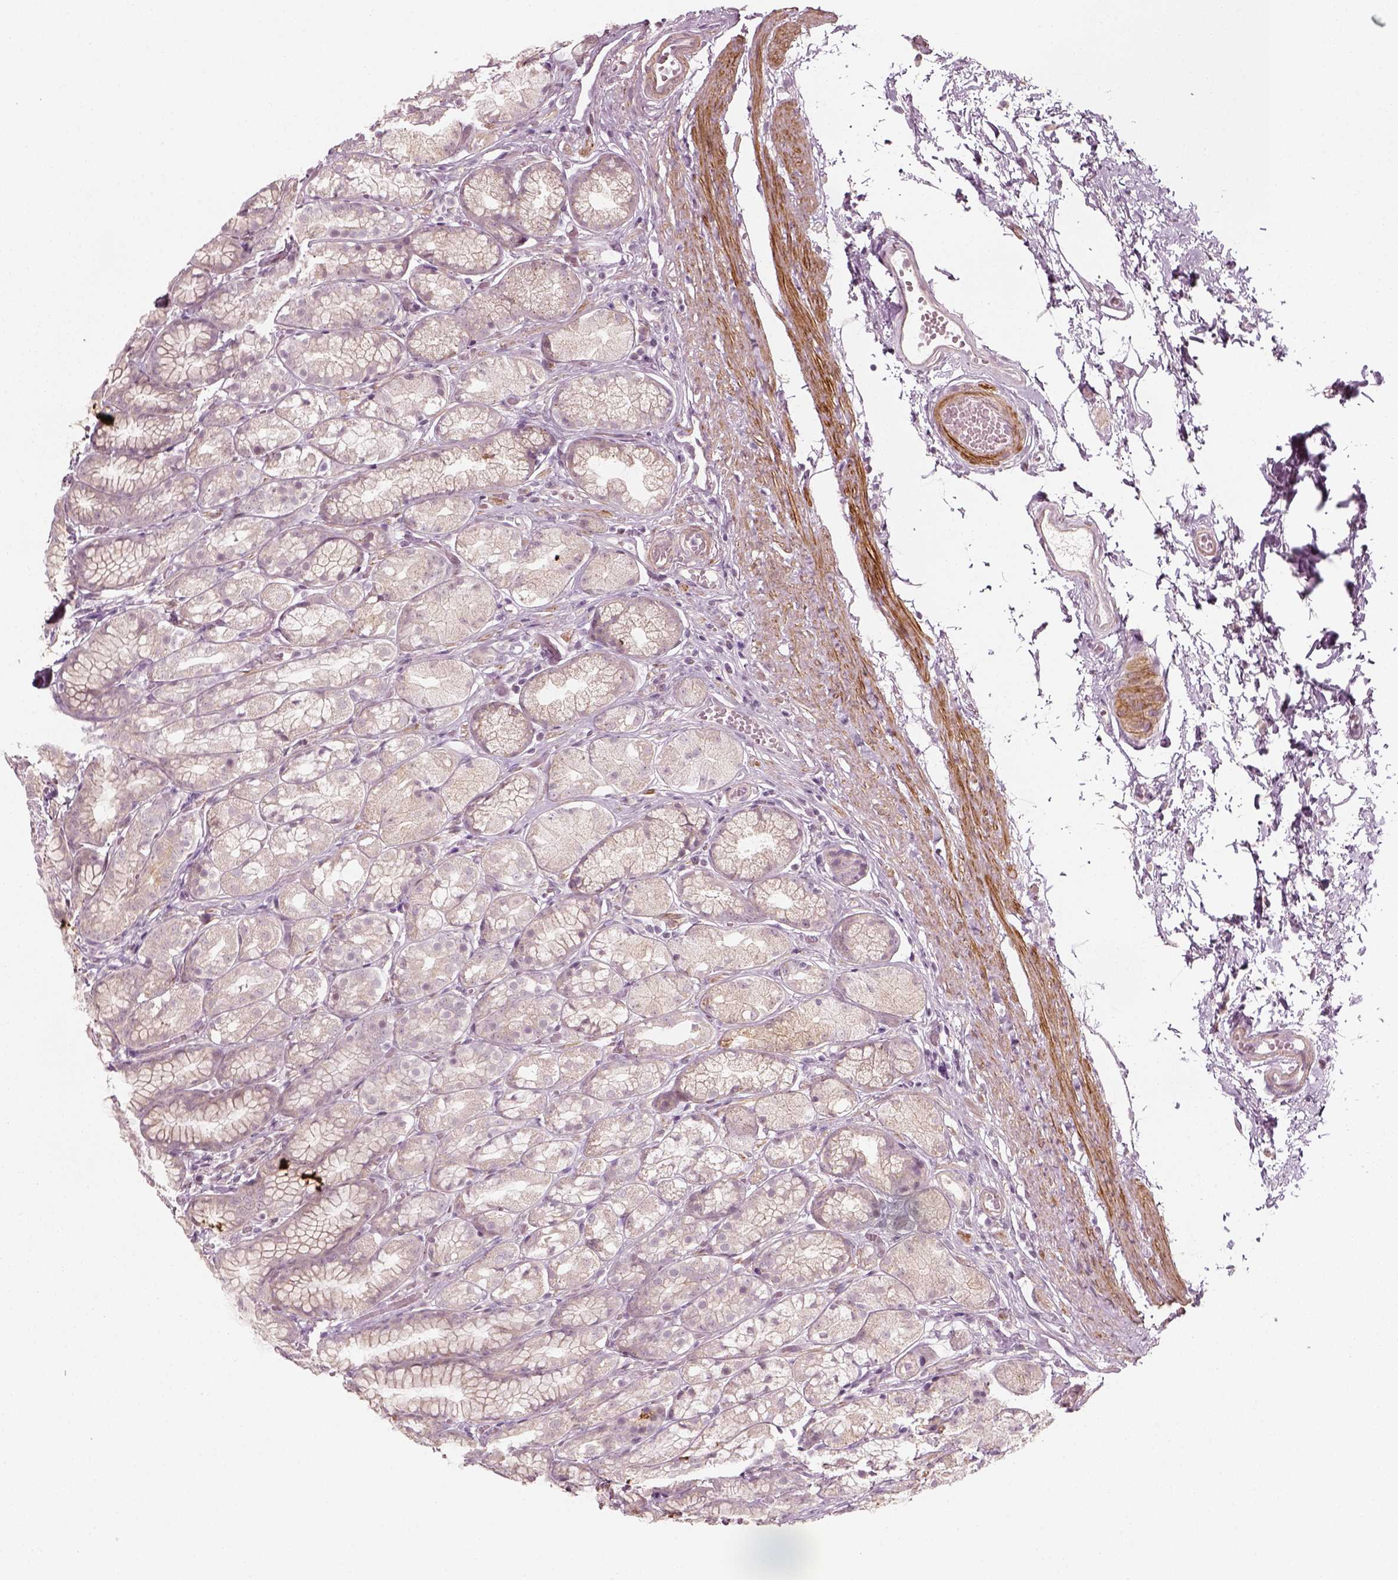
{"staining": {"intensity": "weak", "quantity": "<25%", "location": "cytoplasmic/membranous"}, "tissue": "stomach", "cell_type": "Glandular cells", "image_type": "normal", "snomed": [{"axis": "morphology", "description": "Normal tissue, NOS"}, {"axis": "topography", "description": "Stomach"}], "caption": "High power microscopy micrograph of an immunohistochemistry (IHC) micrograph of normal stomach, revealing no significant staining in glandular cells.", "gene": "MLIP", "patient": {"sex": "male", "age": 70}}